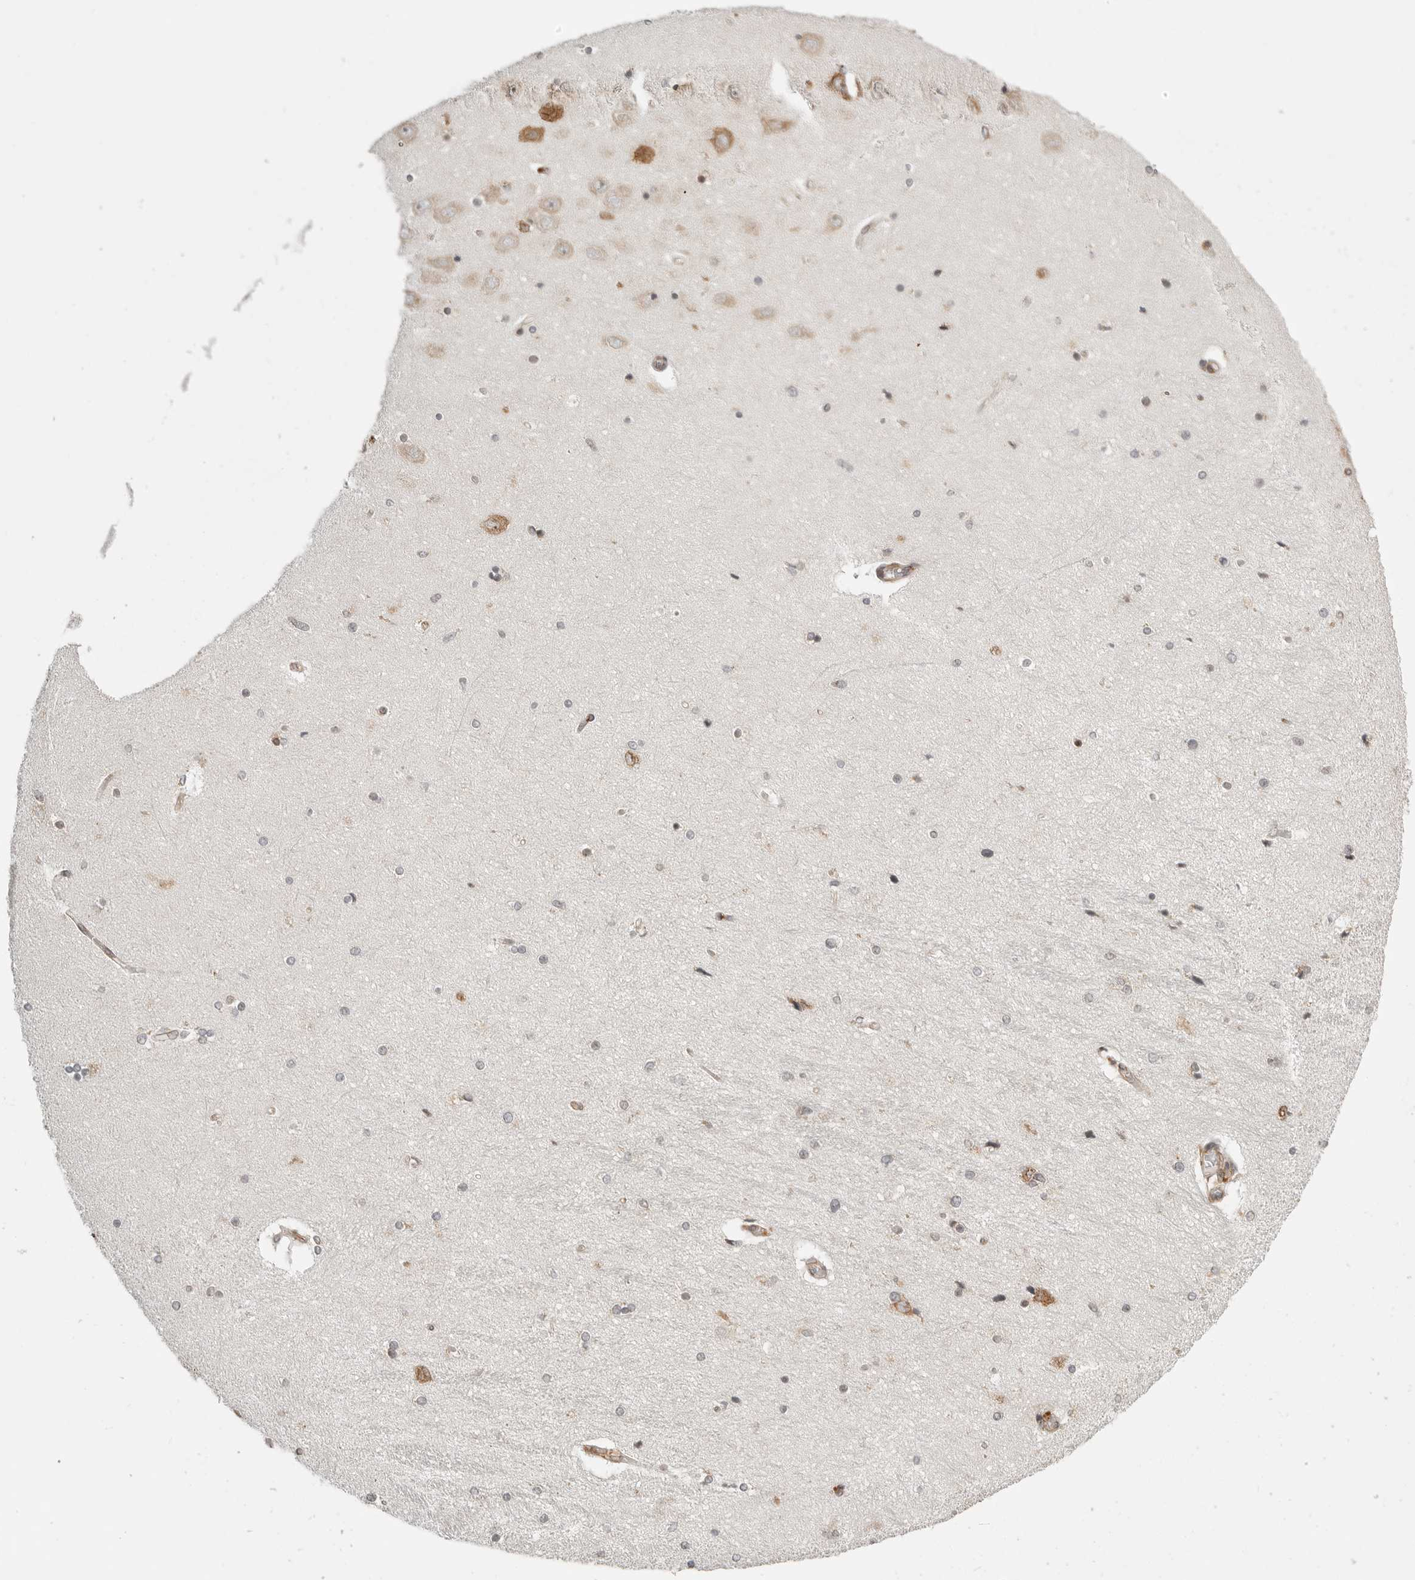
{"staining": {"intensity": "moderate", "quantity": "<25%", "location": "cytoplasmic/membranous,nuclear"}, "tissue": "hippocampus", "cell_type": "Glial cells", "image_type": "normal", "snomed": [{"axis": "morphology", "description": "Normal tissue, NOS"}, {"axis": "topography", "description": "Hippocampus"}], "caption": "IHC micrograph of unremarkable human hippocampus stained for a protein (brown), which reveals low levels of moderate cytoplasmic/membranous,nuclear staining in about <25% of glial cells.", "gene": "IDUA", "patient": {"sex": "female", "age": 54}}